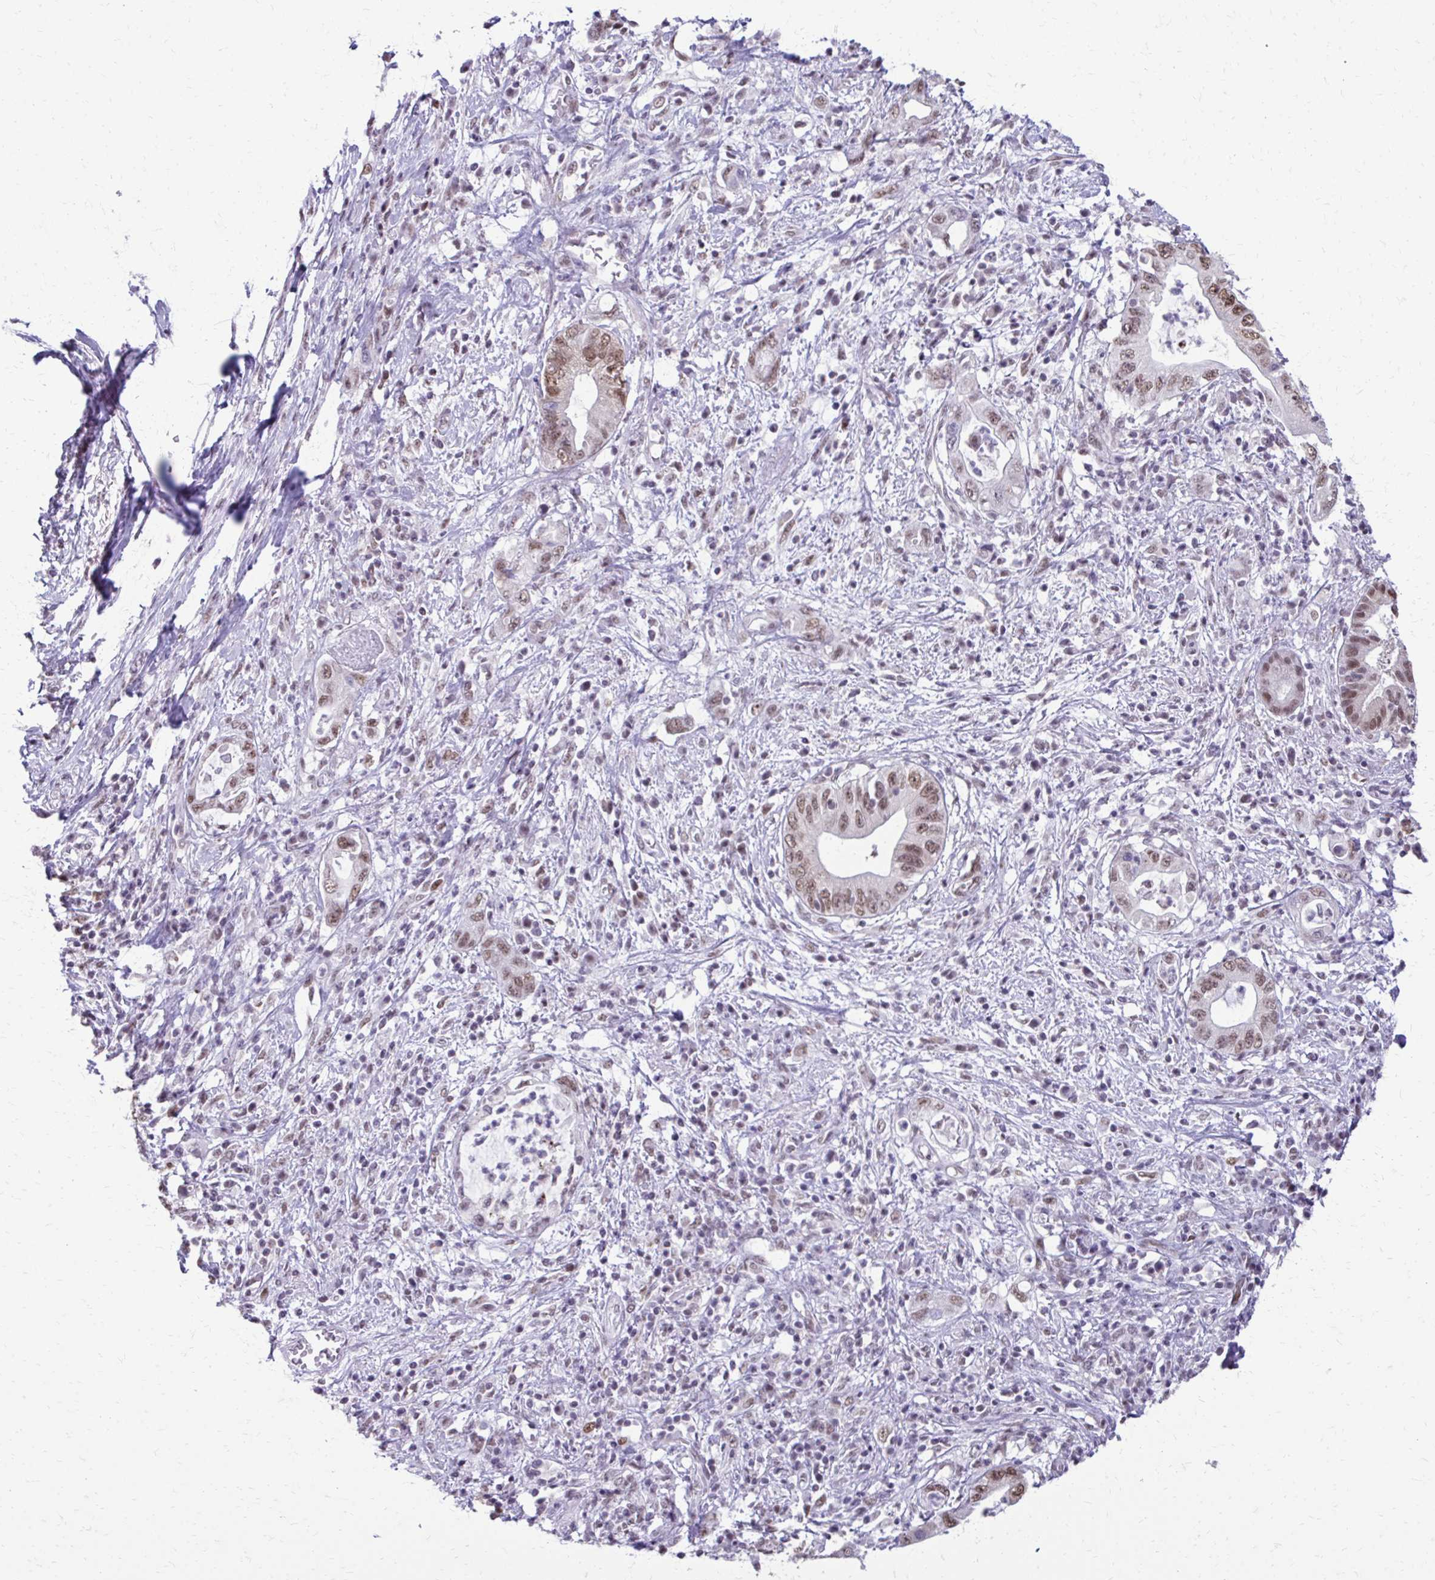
{"staining": {"intensity": "moderate", "quantity": ">75%", "location": "nuclear"}, "tissue": "pancreatic cancer", "cell_type": "Tumor cells", "image_type": "cancer", "snomed": [{"axis": "morphology", "description": "Adenocarcinoma, NOS"}, {"axis": "topography", "description": "Pancreas"}], "caption": "Pancreatic cancer (adenocarcinoma) stained for a protein displays moderate nuclear positivity in tumor cells.", "gene": "SS18", "patient": {"sex": "female", "age": 72}}